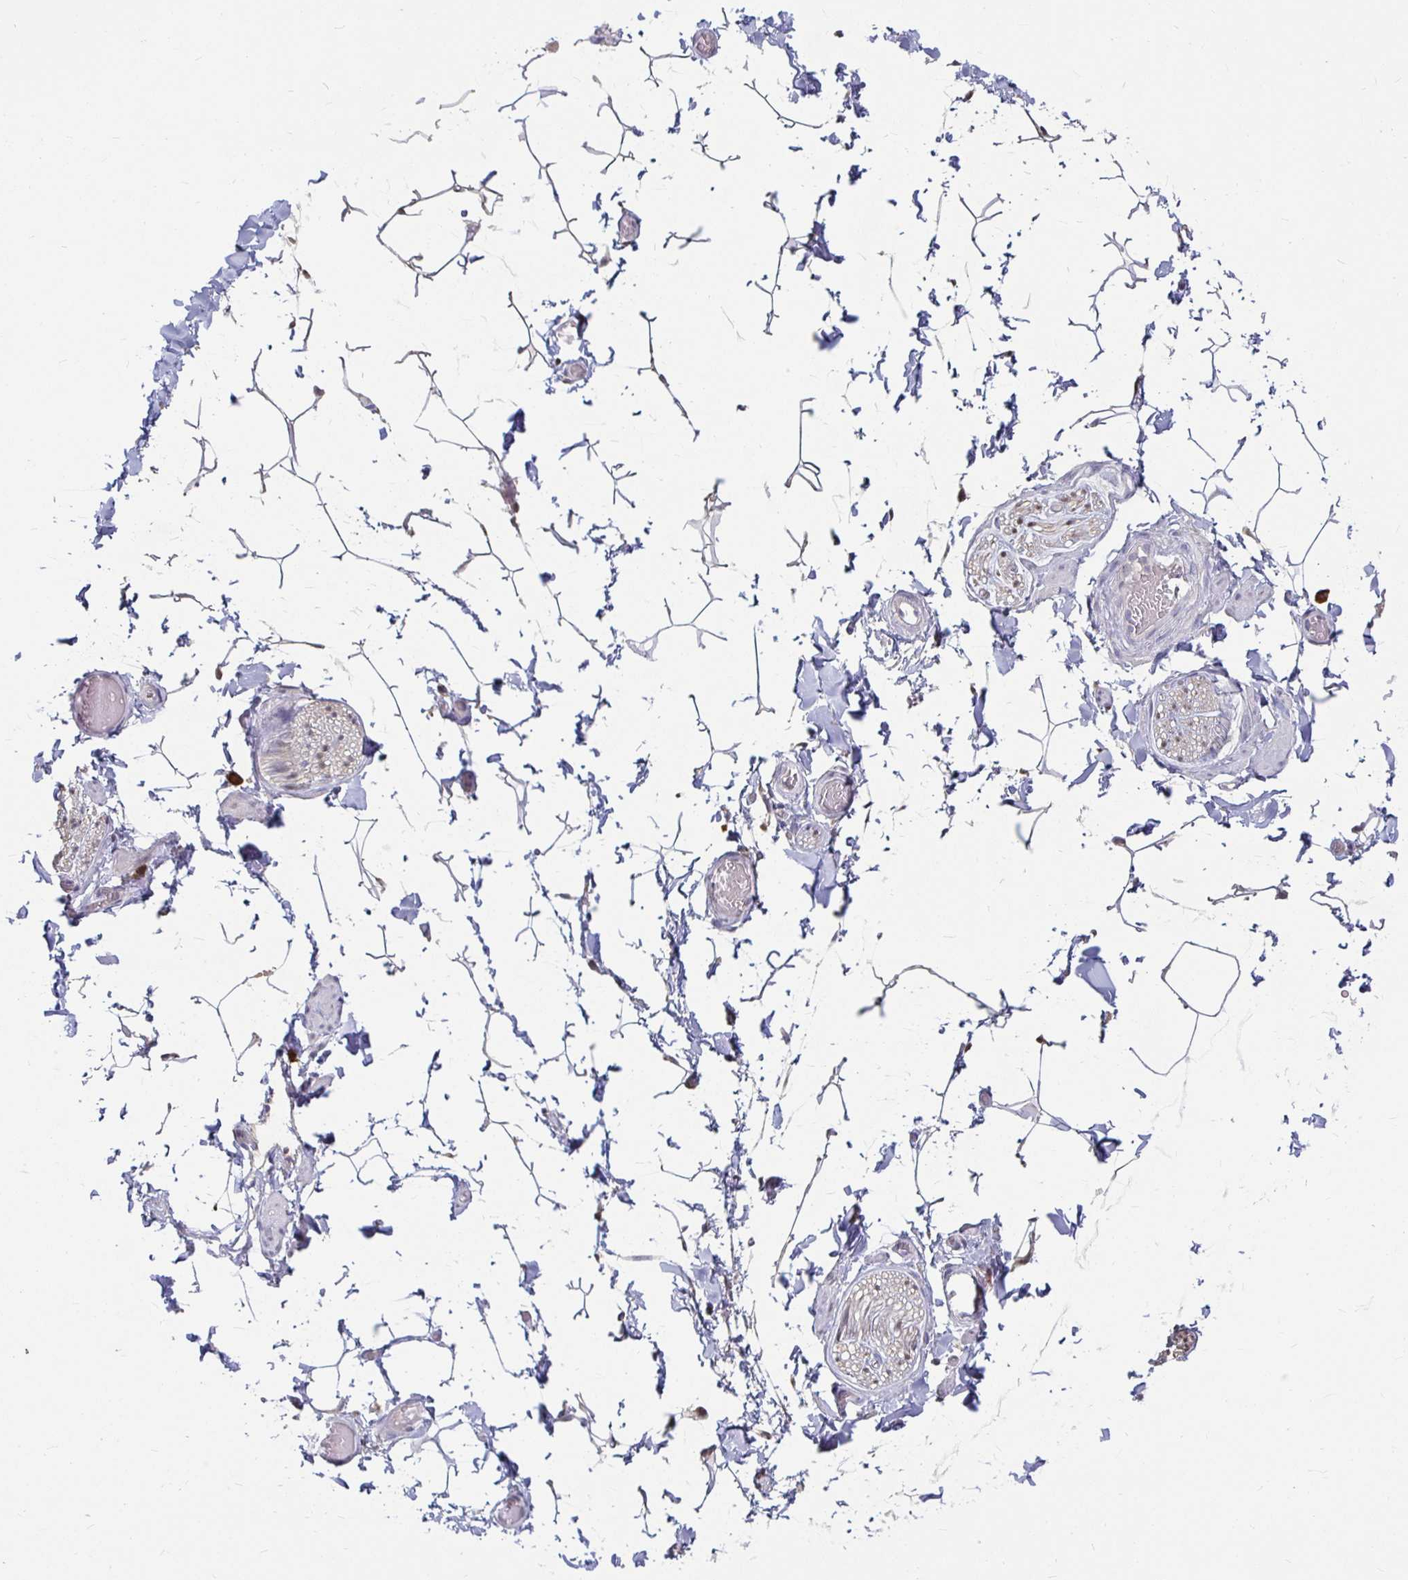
{"staining": {"intensity": "negative", "quantity": "none", "location": "none"}, "tissue": "adipose tissue", "cell_type": "Adipocytes", "image_type": "normal", "snomed": [{"axis": "morphology", "description": "Normal tissue, NOS"}, {"axis": "topography", "description": "Epididymis"}, {"axis": "topography", "description": "Peripheral nerve tissue"}], "caption": "Immunohistochemistry (IHC) image of normal adipose tissue: human adipose tissue stained with DAB (3,3'-diaminobenzidine) shows no significant protein positivity in adipocytes.", "gene": "RNF144B", "patient": {"sex": "male", "age": 32}}